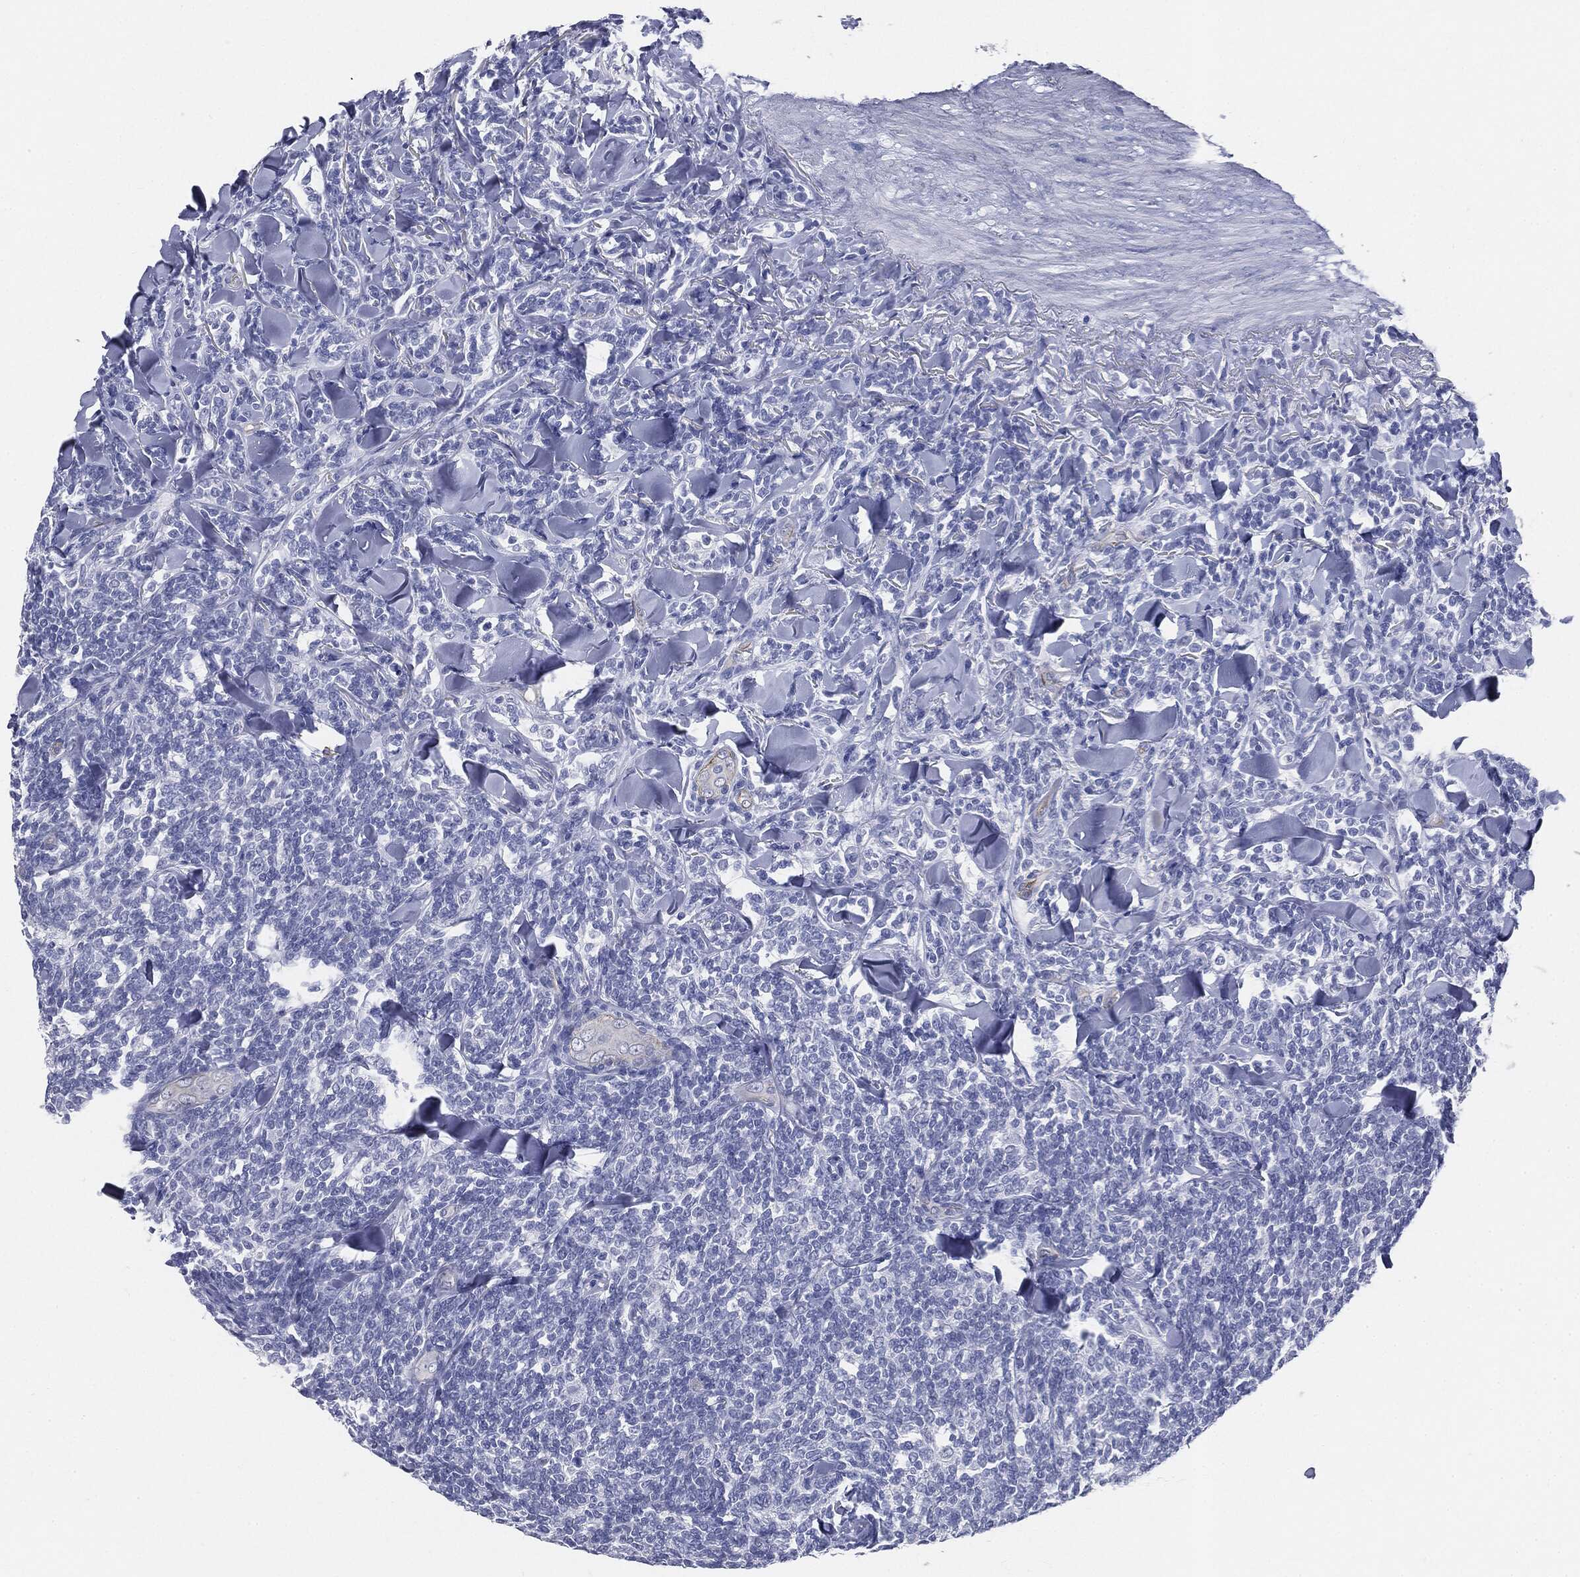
{"staining": {"intensity": "negative", "quantity": "none", "location": "none"}, "tissue": "lymphoma", "cell_type": "Tumor cells", "image_type": "cancer", "snomed": [{"axis": "morphology", "description": "Malignant lymphoma, non-Hodgkin's type, Low grade"}, {"axis": "topography", "description": "Lymph node"}], "caption": "Malignant lymphoma, non-Hodgkin's type (low-grade) was stained to show a protein in brown. There is no significant expression in tumor cells. (DAB immunohistochemistry with hematoxylin counter stain).", "gene": "MUC5AC", "patient": {"sex": "female", "age": 56}}